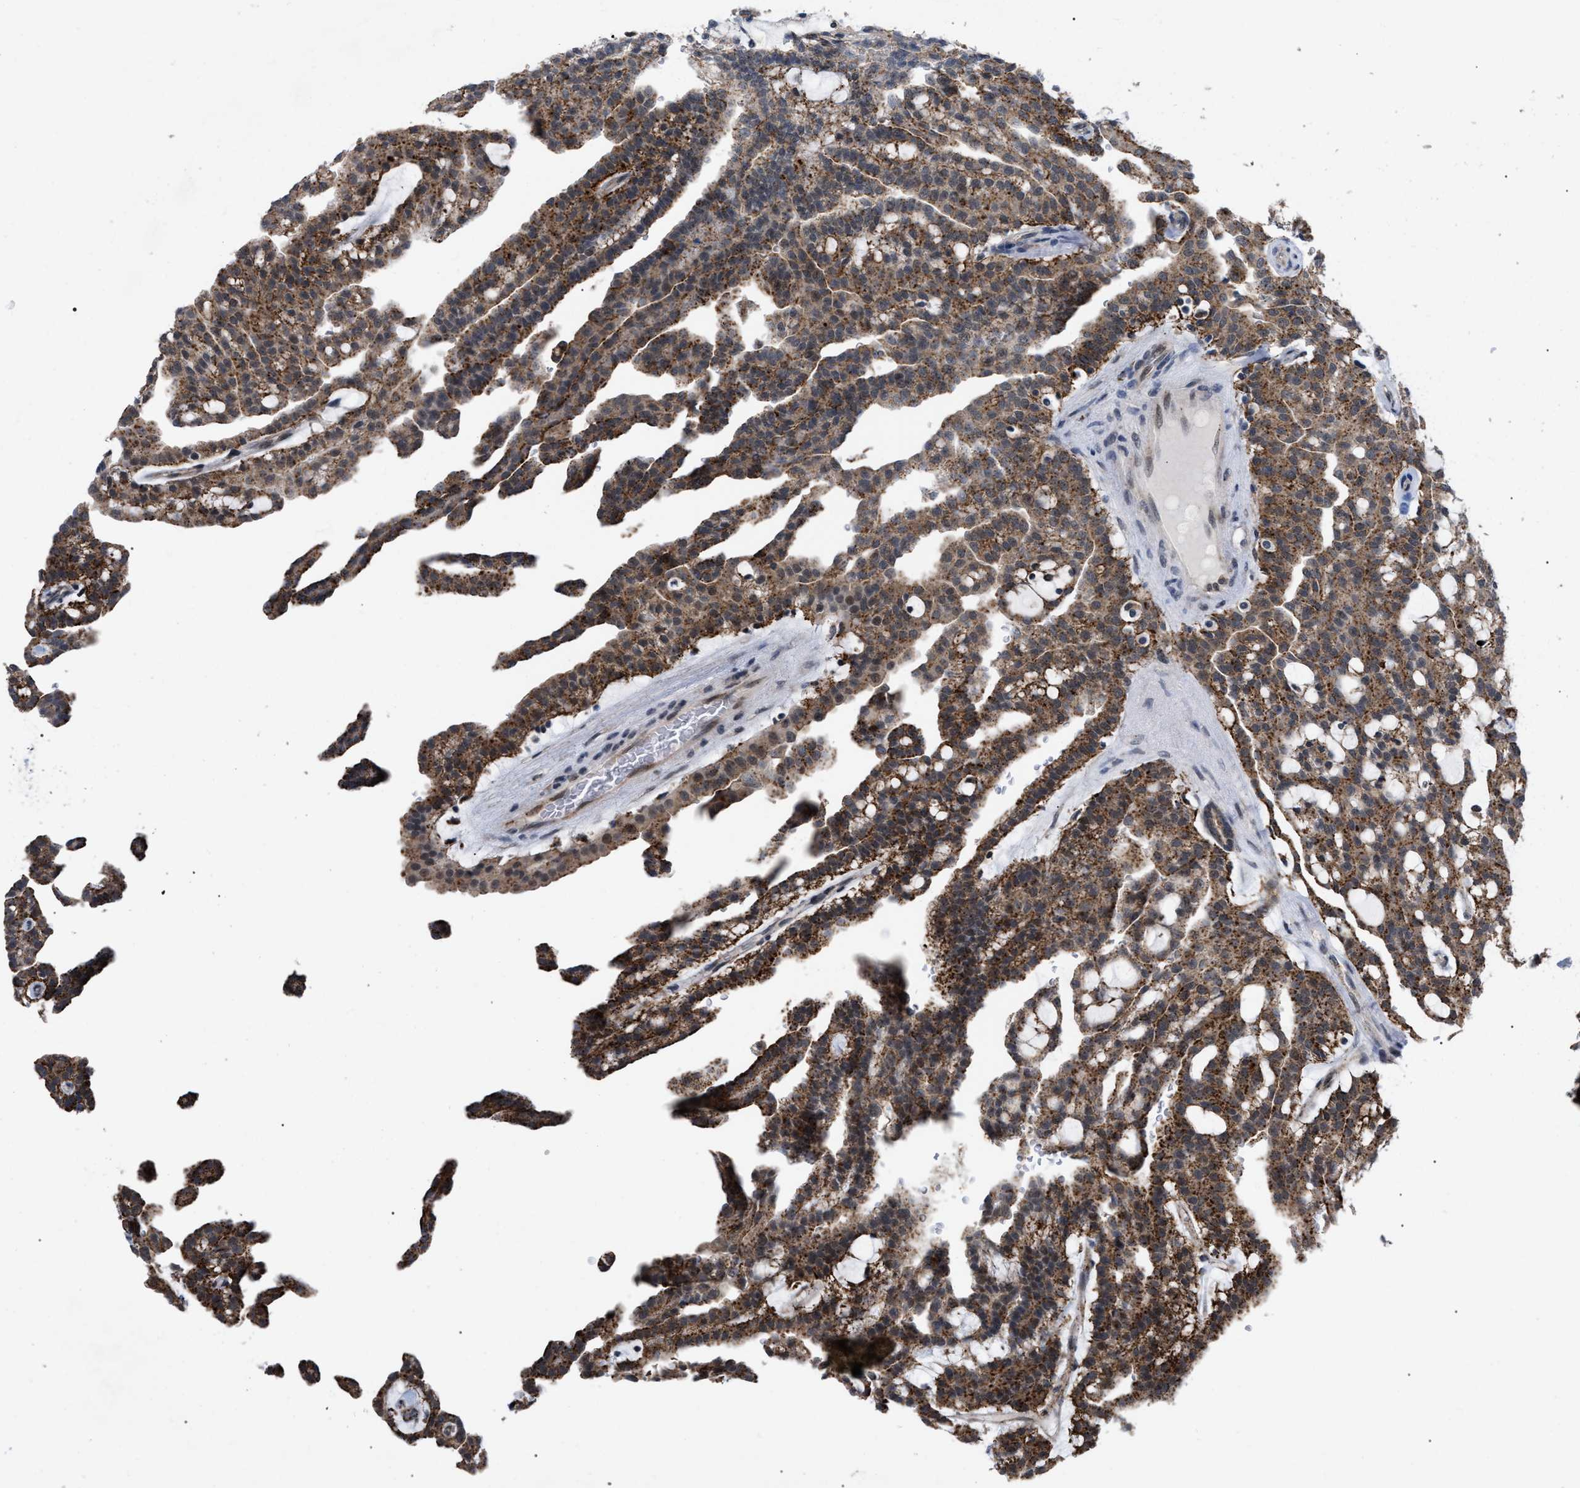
{"staining": {"intensity": "moderate", "quantity": ">75%", "location": "cytoplasmic/membranous"}, "tissue": "renal cancer", "cell_type": "Tumor cells", "image_type": "cancer", "snomed": [{"axis": "morphology", "description": "Adenocarcinoma, NOS"}, {"axis": "topography", "description": "Kidney"}], "caption": "Human renal cancer stained for a protein (brown) reveals moderate cytoplasmic/membranous positive expression in approximately >75% of tumor cells.", "gene": "UPF1", "patient": {"sex": "male", "age": 63}}